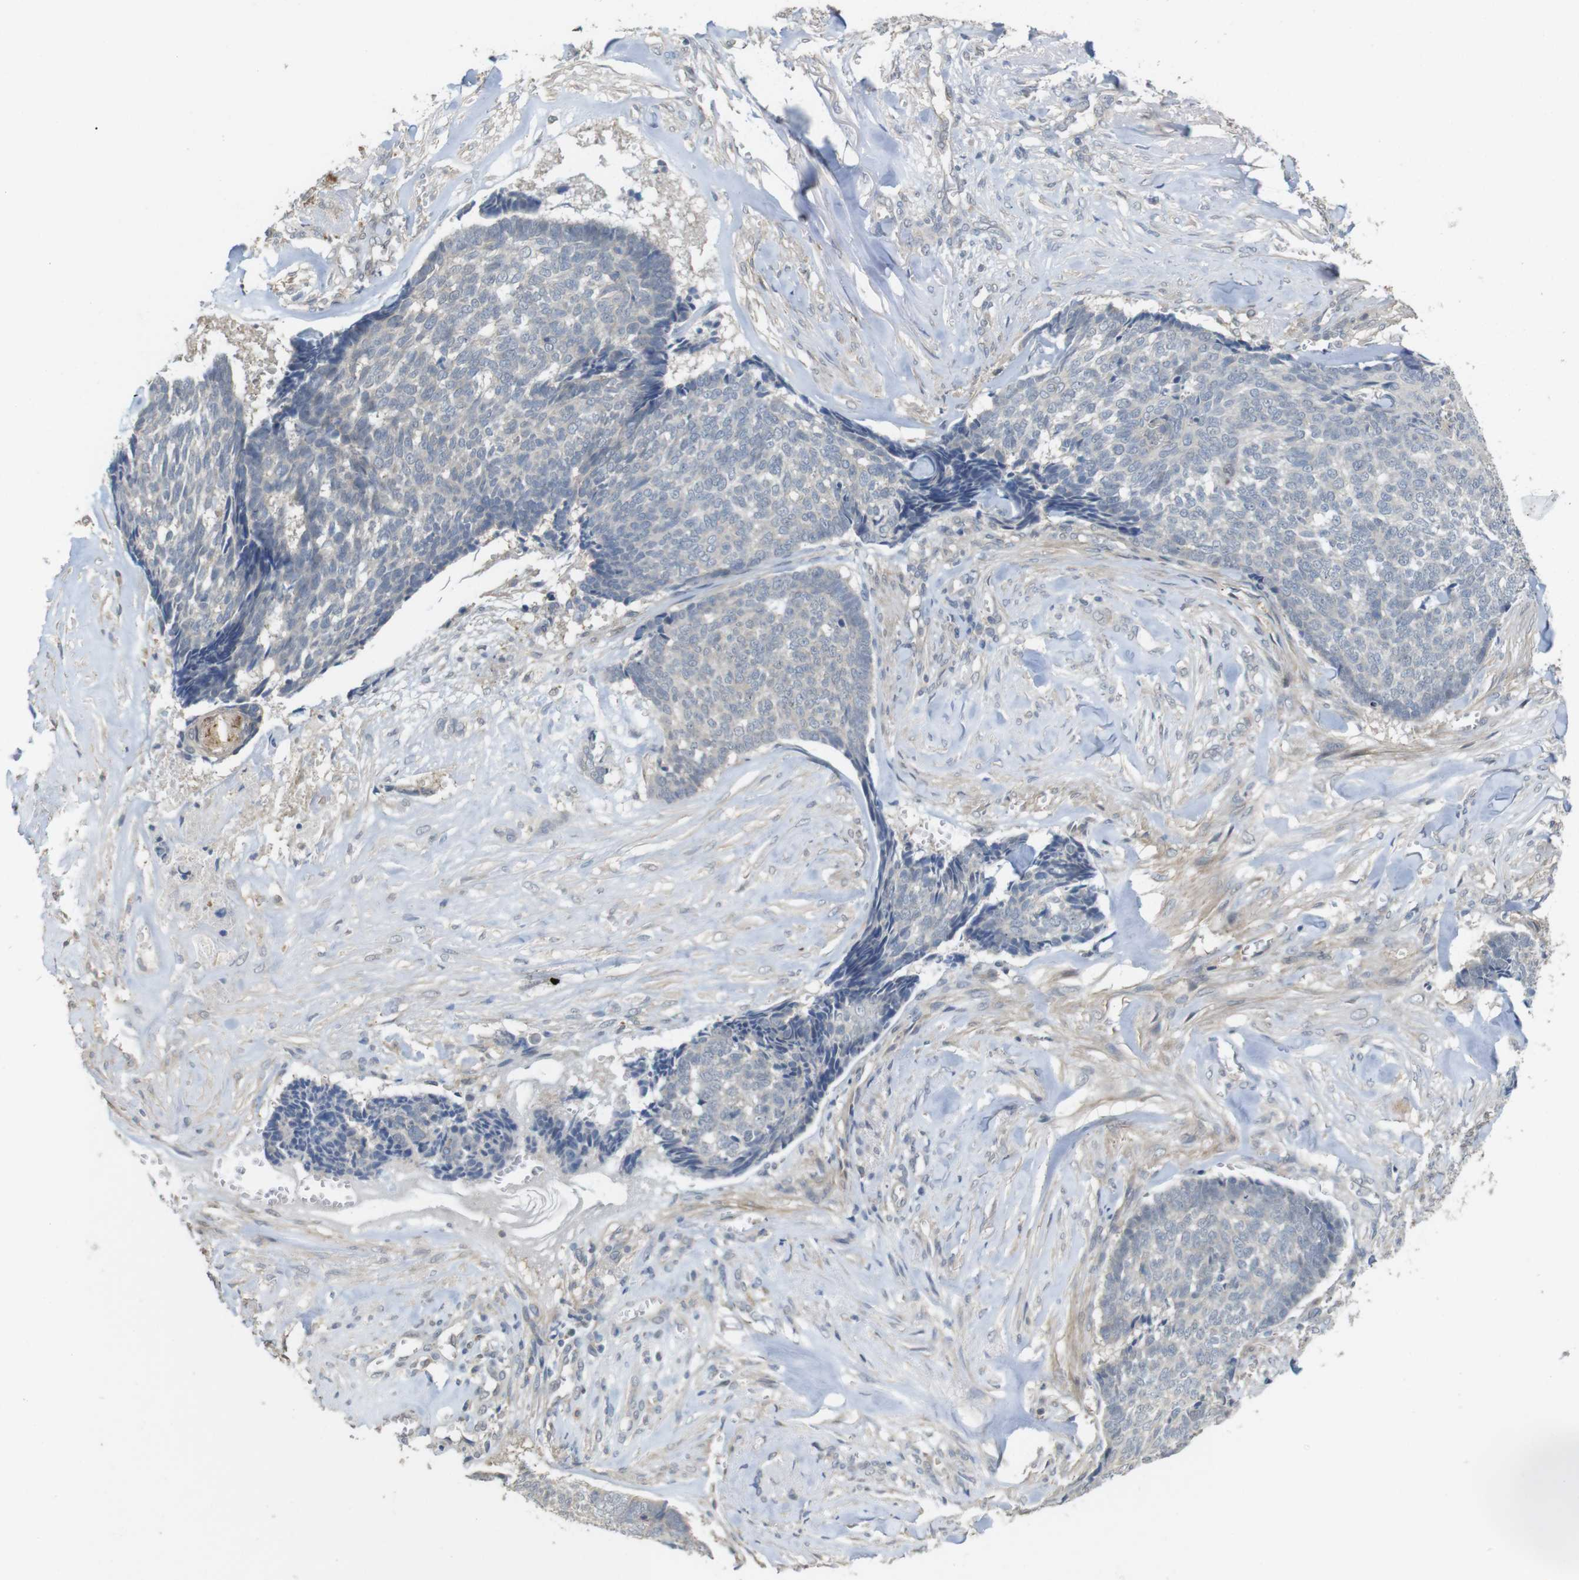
{"staining": {"intensity": "negative", "quantity": "none", "location": "none"}, "tissue": "skin cancer", "cell_type": "Tumor cells", "image_type": "cancer", "snomed": [{"axis": "morphology", "description": "Basal cell carcinoma"}, {"axis": "topography", "description": "Skin"}], "caption": "Protein analysis of basal cell carcinoma (skin) reveals no significant positivity in tumor cells.", "gene": "CDC34", "patient": {"sex": "male", "age": 84}}